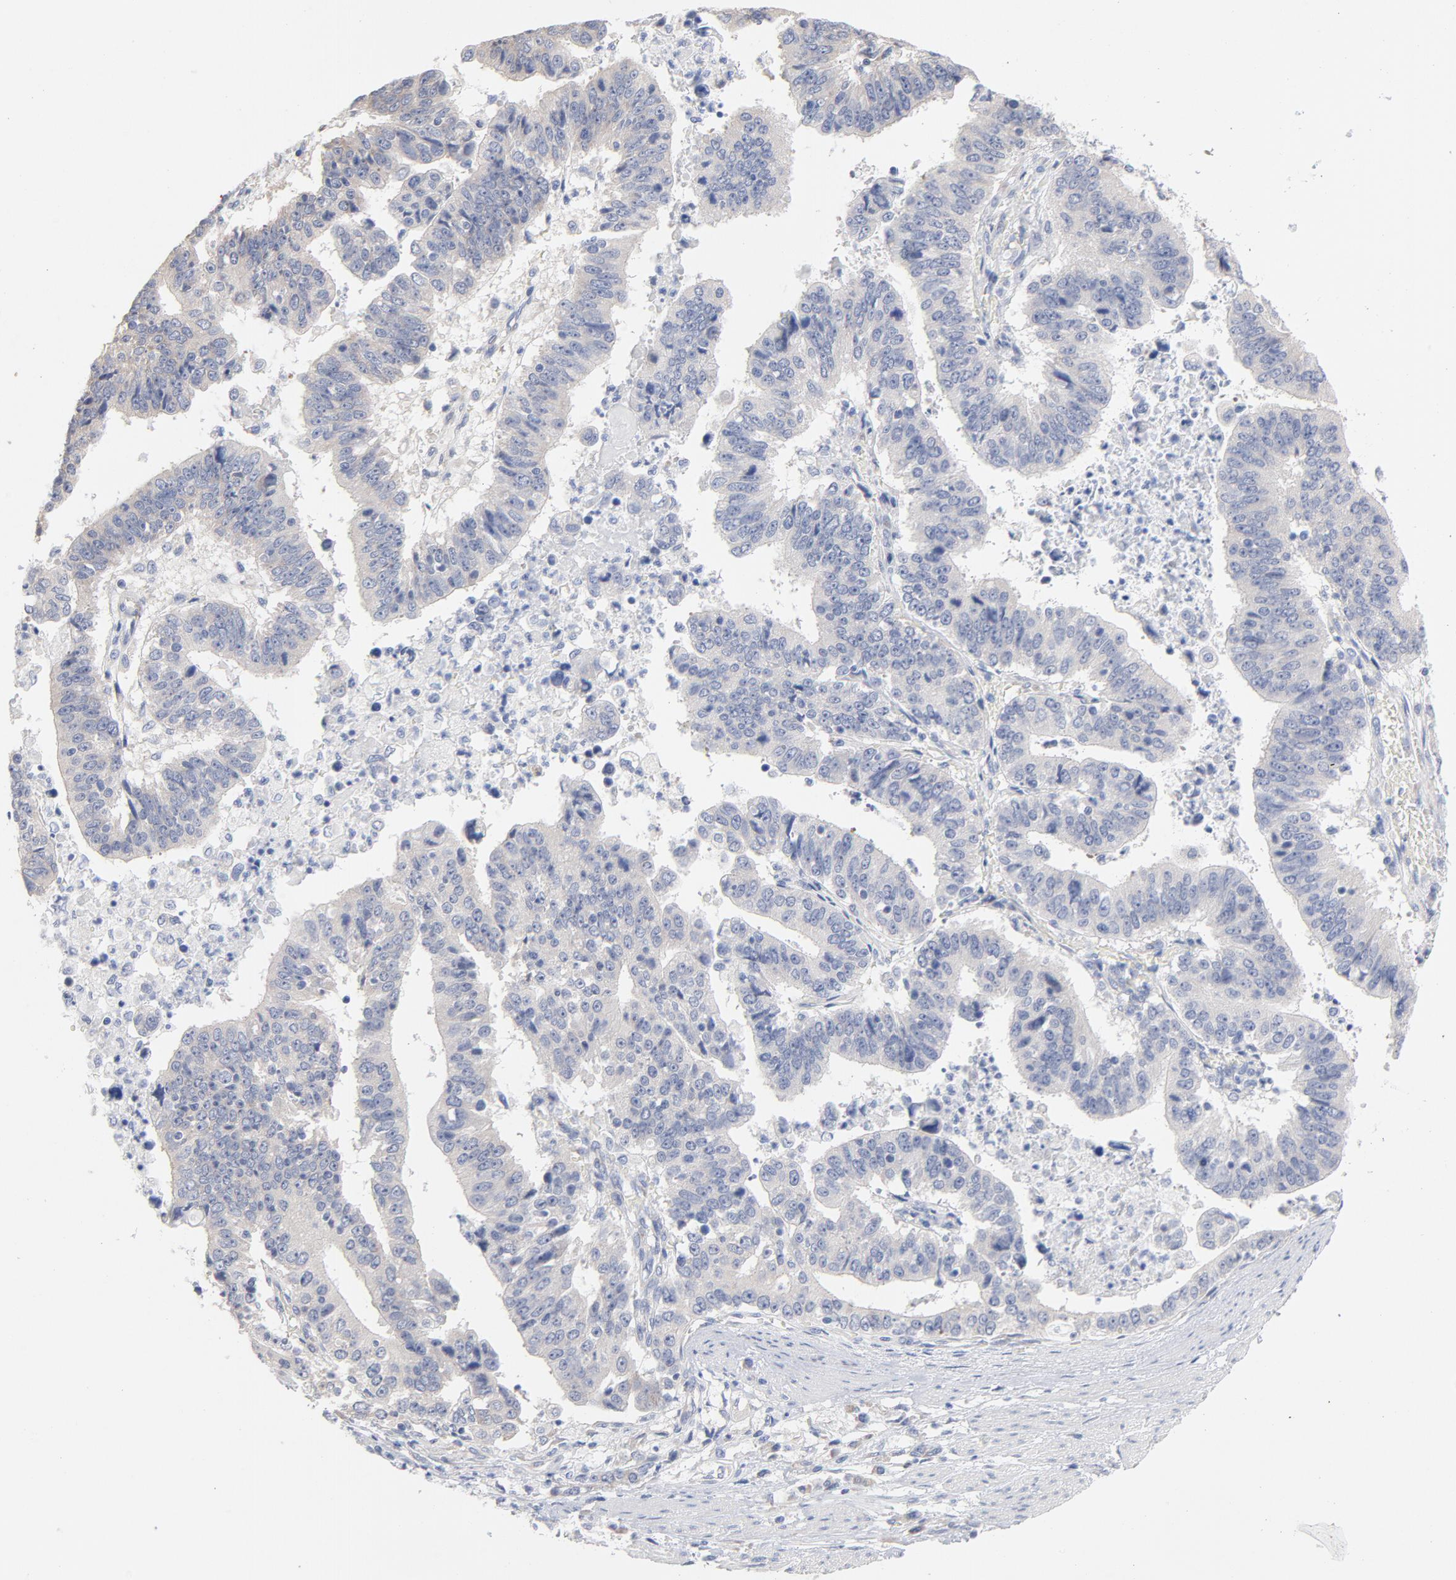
{"staining": {"intensity": "weak", "quantity": ">75%", "location": "cytoplasmic/membranous"}, "tissue": "stomach cancer", "cell_type": "Tumor cells", "image_type": "cancer", "snomed": [{"axis": "morphology", "description": "Adenocarcinoma, NOS"}, {"axis": "topography", "description": "Stomach, upper"}], "caption": "Immunohistochemical staining of stomach adenocarcinoma demonstrates low levels of weak cytoplasmic/membranous staining in about >75% of tumor cells.", "gene": "CPE", "patient": {"sex": "female", "age": 50}}